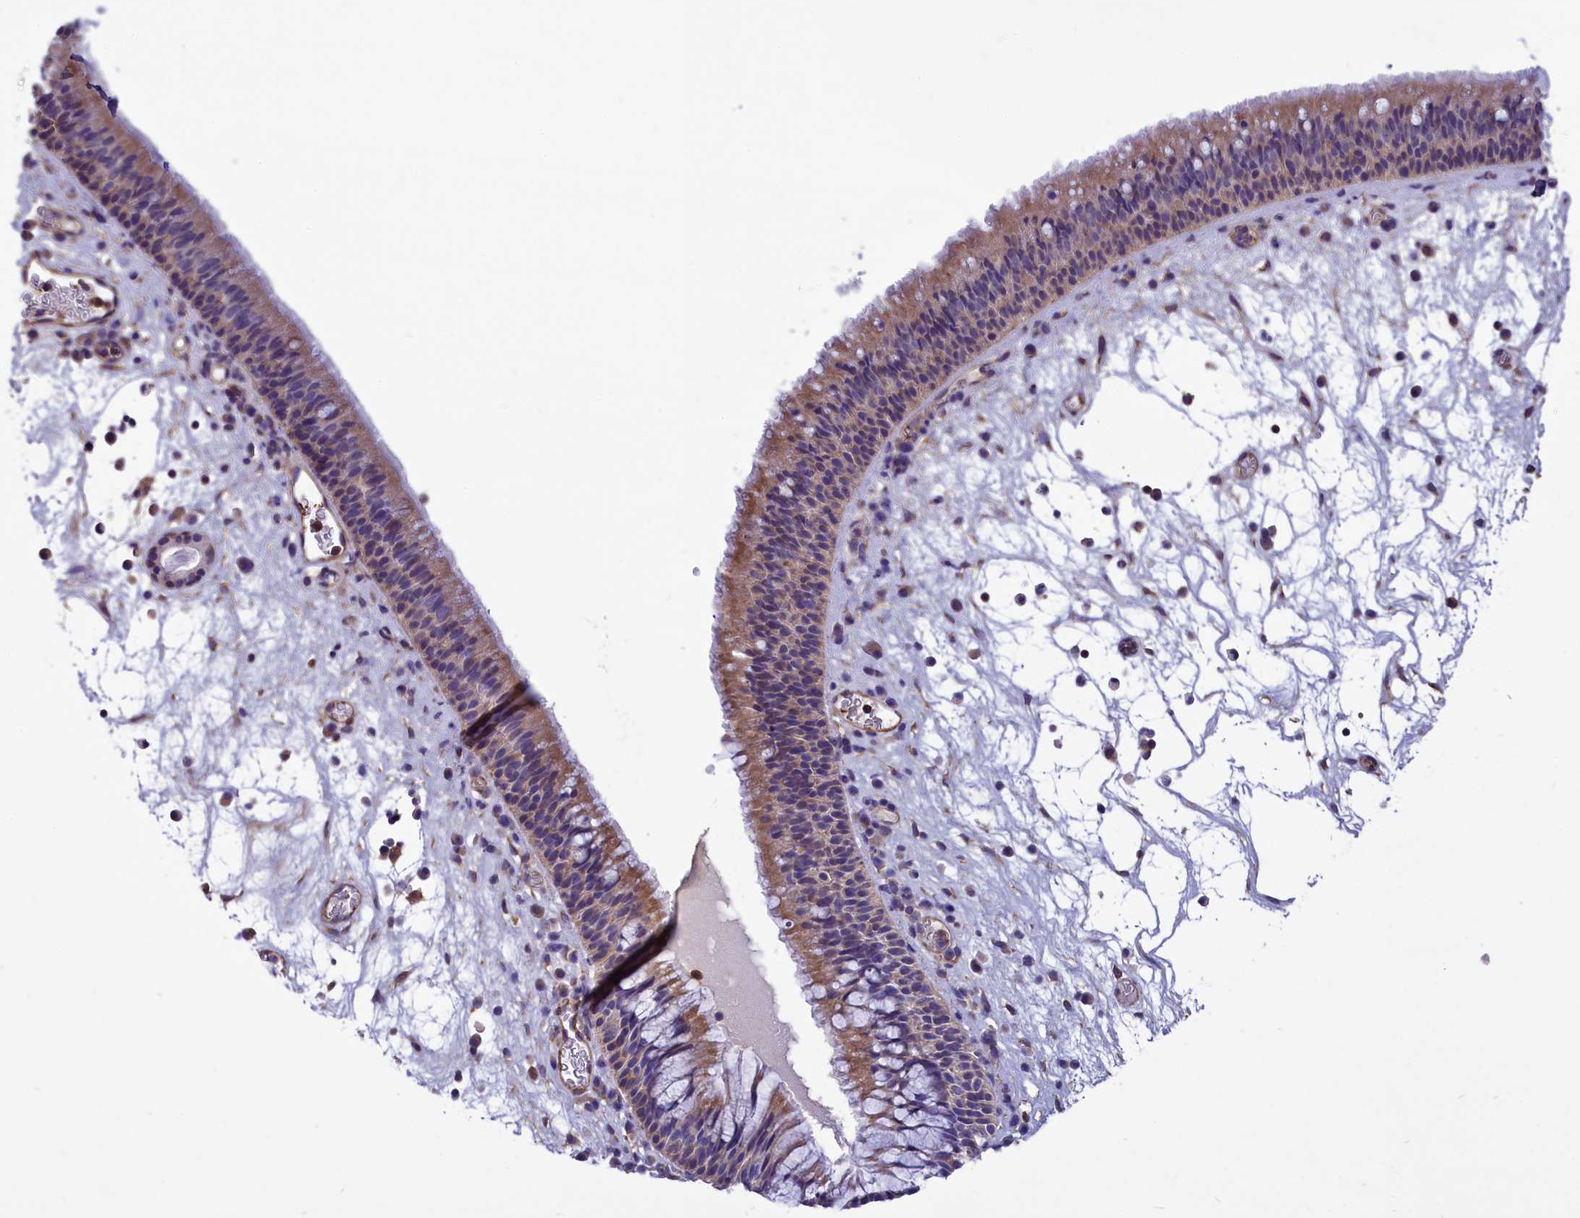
{"staining": {"intensity": "weak", "quantity": "25%-75%", "location": "cytoplasmic/membranous"}, "tissue": "nasopharynx", "cell_type": "Respiratory epithelial cells", "image_type": "normal", "snomed": [{"axis": "morphology", "description": "Normal tissue, NOS"}, {"axis": "morphology", "description": "Inflammation, NOS"}, {"axis": "morphology", "description": "Malignant melanoma, Metastatic site"}, {"axis": "topography", "description": "Nasopharynx"}], "caption": "DAB (3,3'-diaminobenzidine) immunohistochemical staining of benign human nasopharynx reveals weak cytoplasmic/membranous protein expression in approximately 25%-75% of respiratory epithelial cells. Immunohistochemistry (ihc) stains the protein of interest in brown and the nuclei are stained blue.", "gene": "AMDHD2", "patient": {"sex": "male", "age": 70}}